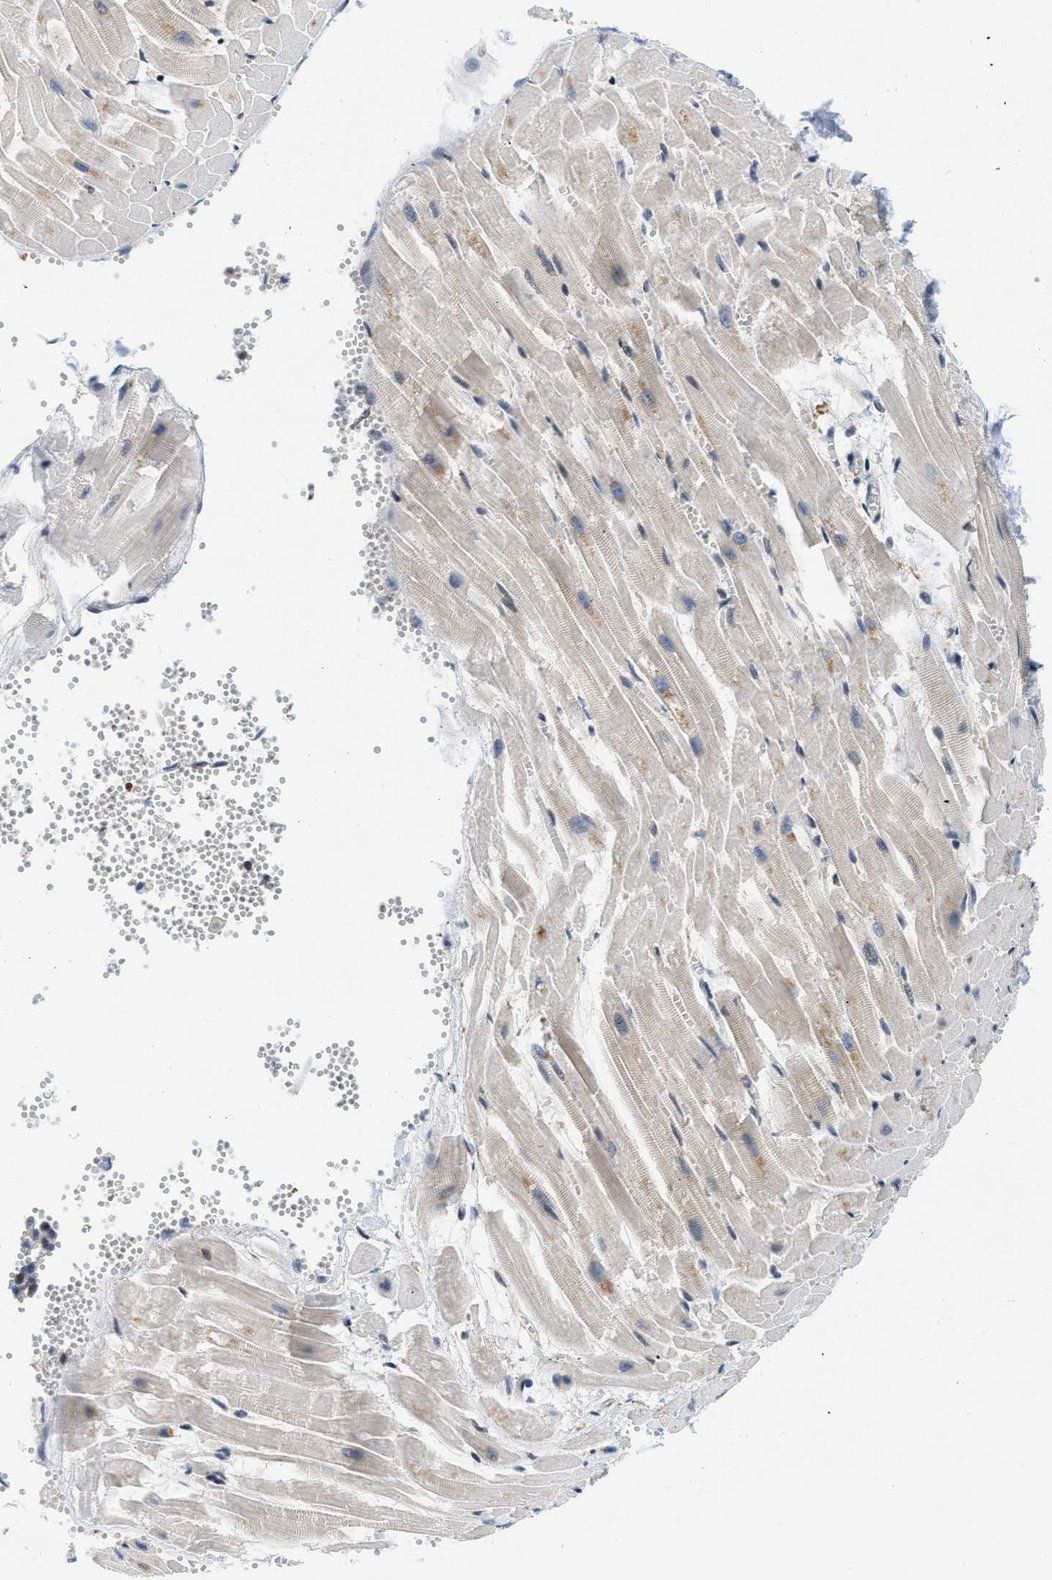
{"staining": {"intensity": "weak", "quantity": "<25%", "location": "cytoplasmic/membranous"}, "tissue": "heart muscle", "cell_type": "Cardiomyocytes", "image_type": "normal", "snomed": [{"axis": "morphology", "description": "Normal tissue, NOS"}, {"axis": "topography", "description": "Heart"}], "caption": "DAB immunohistochemical staining of unremarkable heart muscle demonstrates no significant positivity in cardiomyocytes. (Brightfield microscopy of DAB (3,3'-diaminobenzidine) immunohistochemistry at high magnification).", "gene": "ING1", "patient": {"sex": "female", "age": 19}}